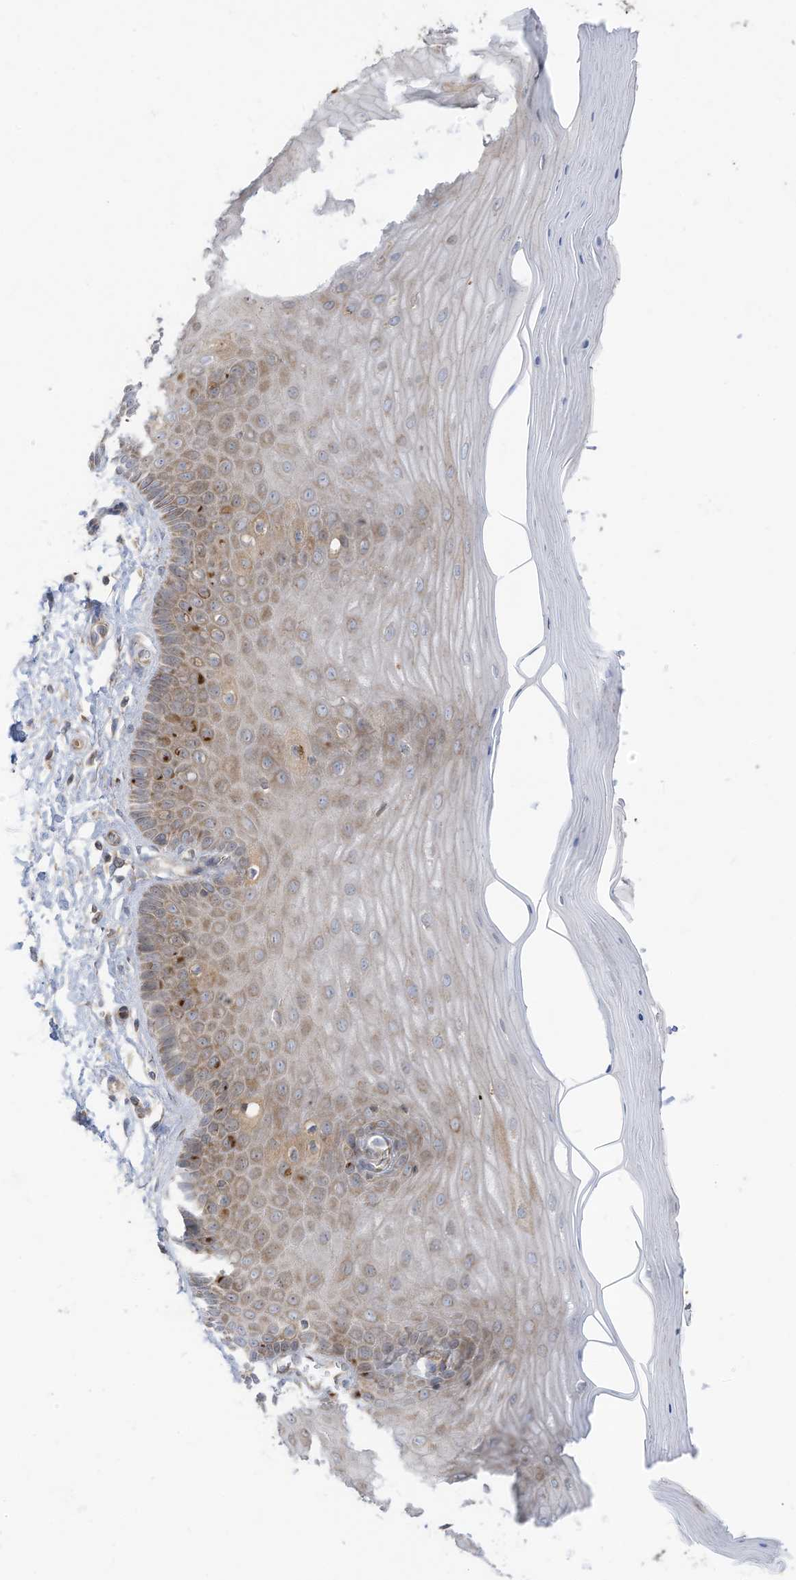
{"staining": {"intensity": "strong", "quantity": ">75%", "location": "cytoplasmic/membranous"}, "tissue": "cervix", "cell_type": "Glandular cells", "image_type": "normal", "snomed": [{"axis": "morphology", "description": "Normal tissue, NOS"}, {"axis": "topography", "description": "Cervix"}], "caption": "A micrograph of human cervix stained for a protein reveals strong cytoplasmic/membranous brown staining in glandular cells.", "gene": "CGAS", "patient": {"sex": "female", "age": 55}}